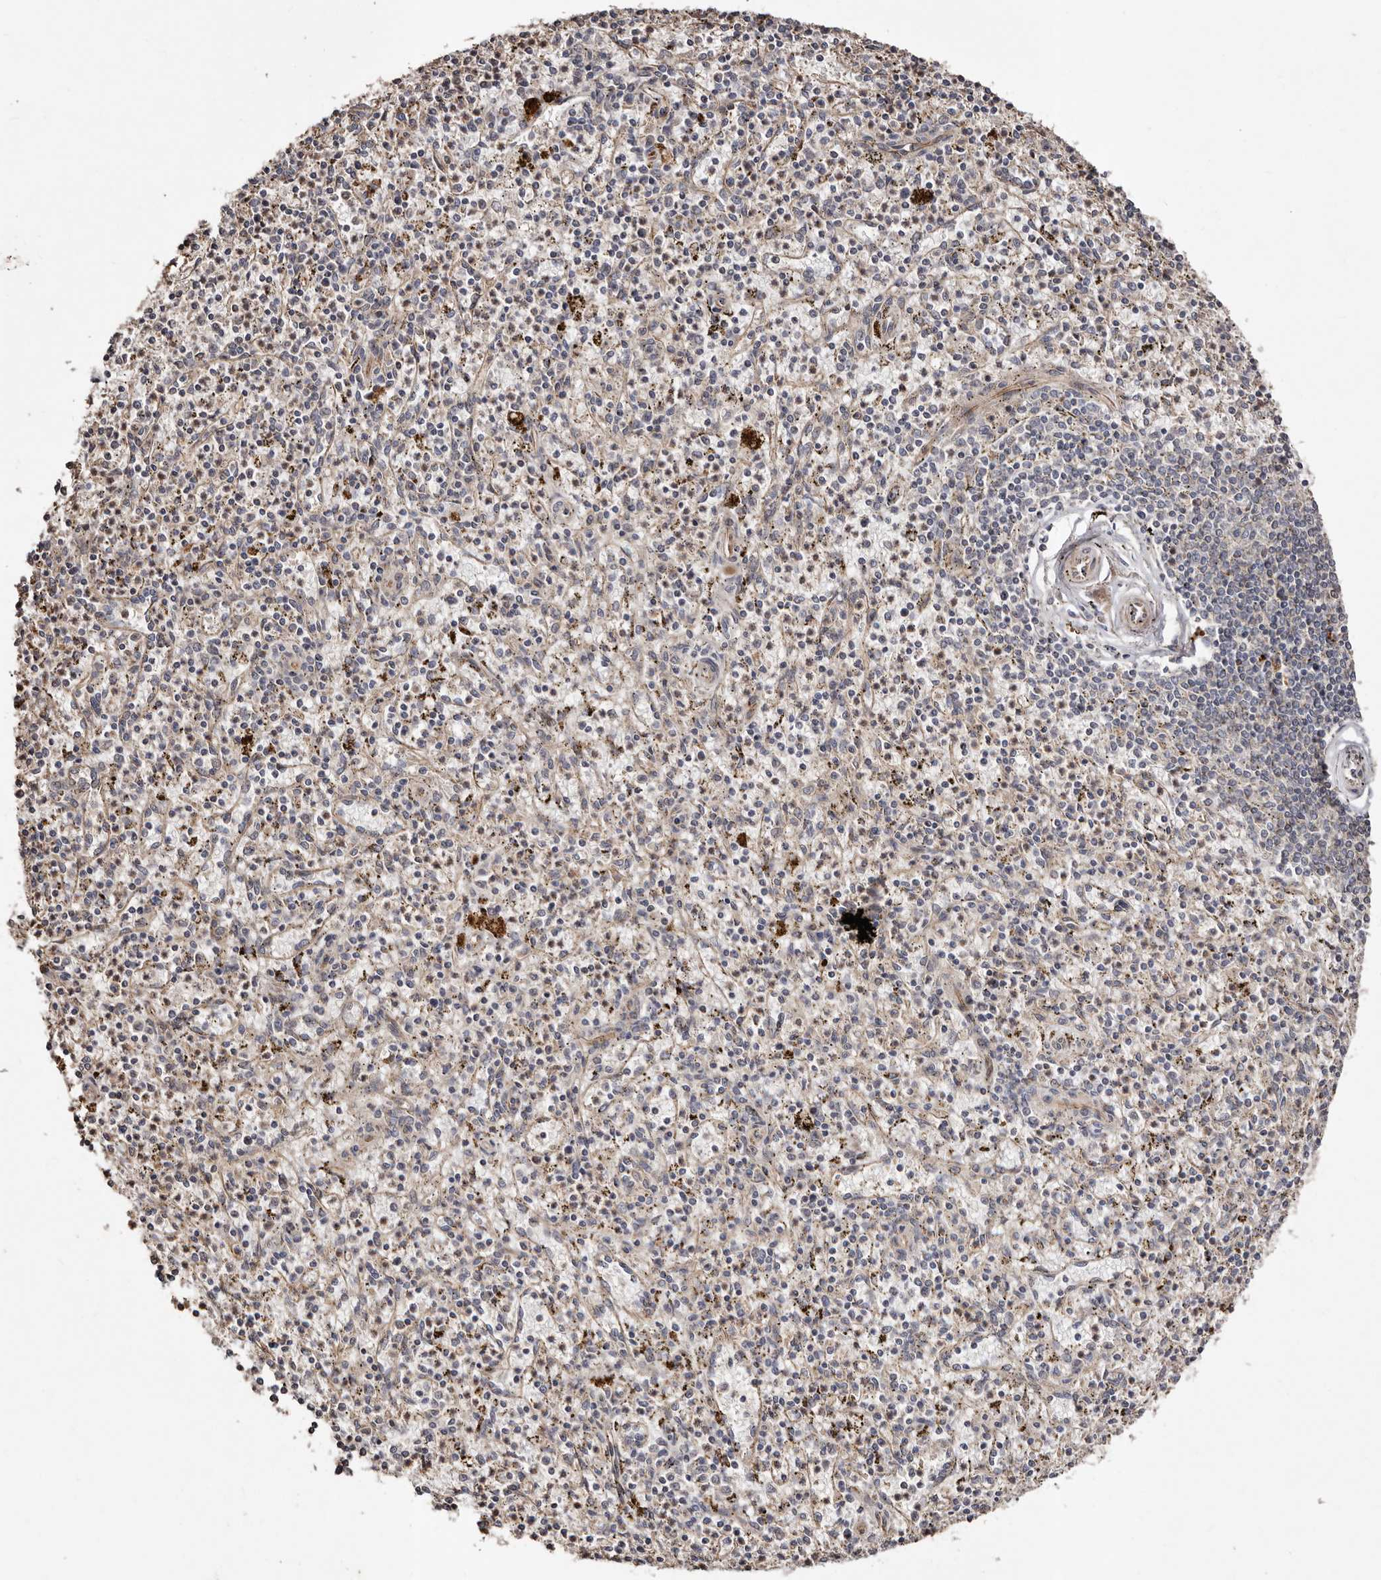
{"staining": {"intensity": "negative", "quantity": "none", "location": "none"}, "tissue": "spleen", "cell_type": "Cells in red pulp", "image_type": "normal", "snomed": [{"axis": "morphology", "description": "Normal tissue, NOS"}, {"axis": "topography", "description": "Spleen"}], "caption": "Immunohistochemical staining of benign human spleen demonstrates no significant positivity in cells in red pulp.", "gene": "MACC1", "patient": {"sex": "male", "age": 72}}